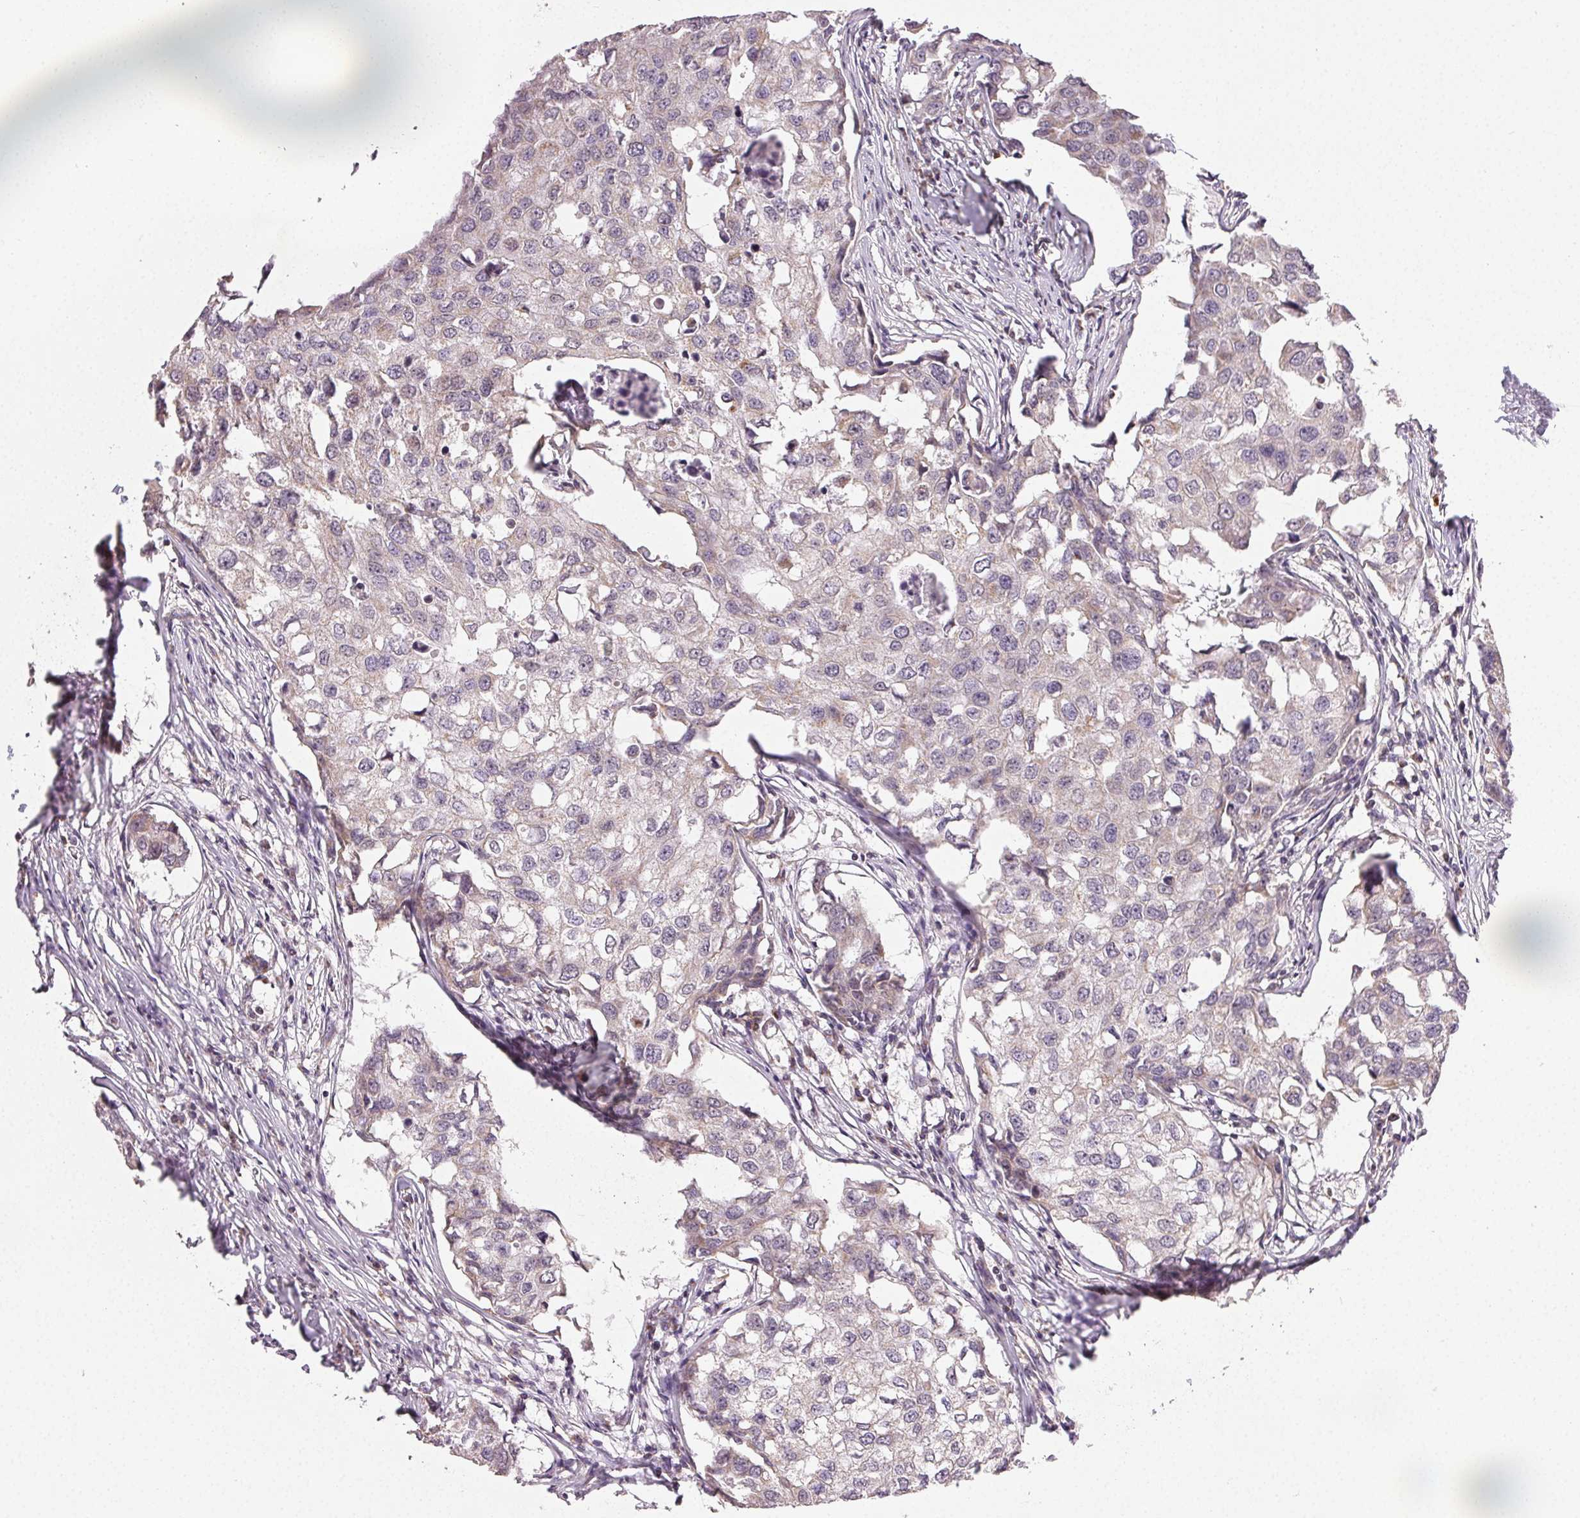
{"staining": {"intensity": "negative", "quantity": "none", "location": "none"}, "tissue": "breast cancer", "cell_type": "Tumor cells", "image_type": "cancer", "snomed": [{"axis": "morphology", "description": "Duct carcinoma"}, {"axis": "topography", "description": "Breast"}], "caption": "DAB (3,3'-diaminobenzidine) immunohistochemical staining of human invasive ductal carcinoma (breast) reveals no significant staining in tumor cells.", "gene": "CLASP1", "patient": {"sex": "female", "age": 27}}